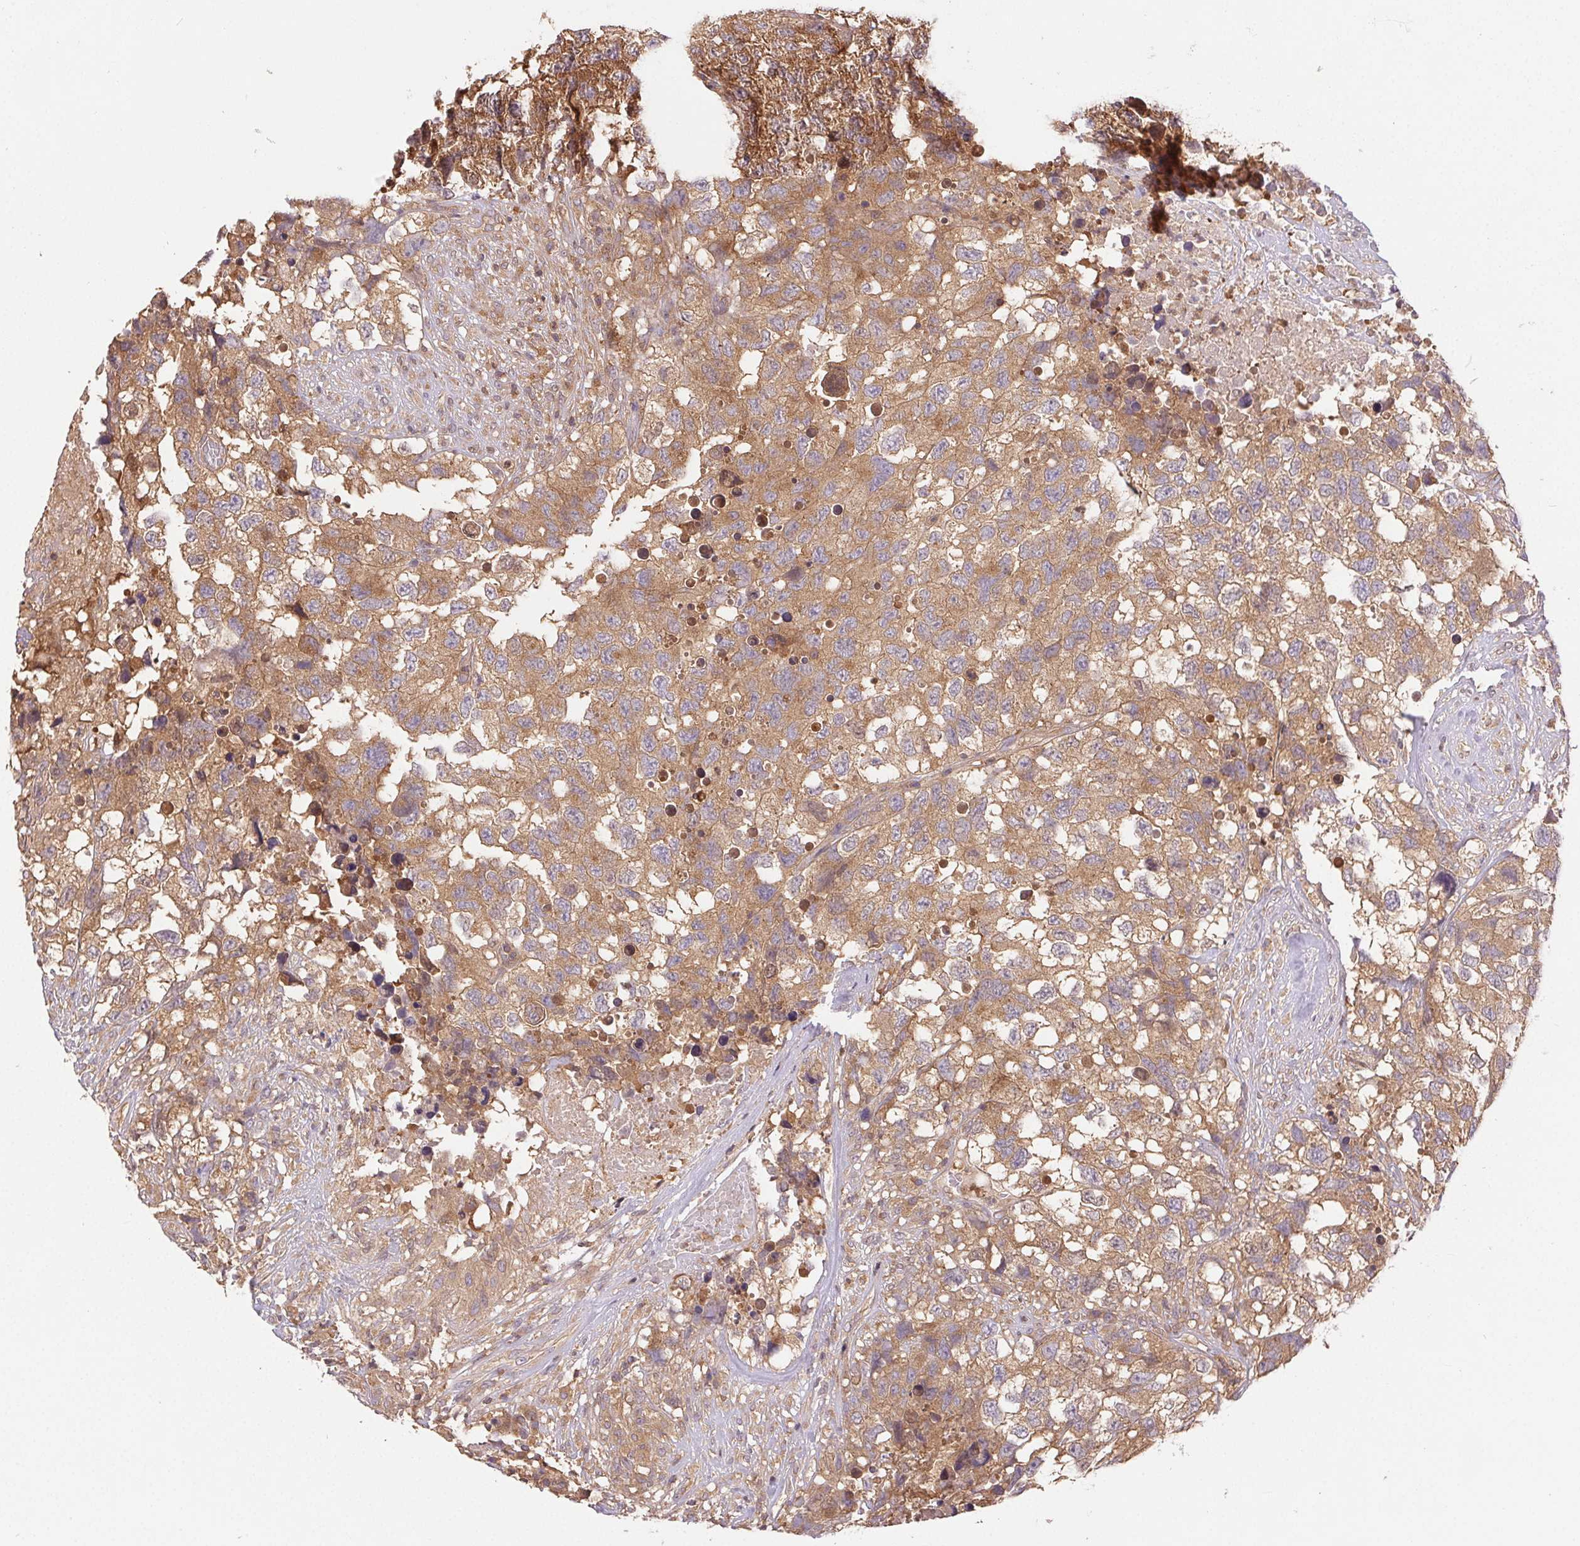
{"staining": {"intensity": "moderate", "quantity": ">75%", "location": "cytoplasmic/membranous"}, "tissue": "testis cancer", "cell_type": "Tumor cells", "image_type": "cancer", "snomed": [{"axis": "morphology", "description": "Carcinoma, Embryonal, NOS"}, {"axis": "topography", "description": "Testis"}], "caption": "A high-resolution histopathology image shows immunohistochemistry (IHC) staining of testis embryonal carcinoma, which displays moderate cytoplasmic/membranous staining in approximately >75% of tumor cells. Using DAB (brown) and hematoxylin (blue) stains, captured at high magnification using brightfield microscopy.", "gene": "GDI2", "patient": {"sex": "male", "age": 83}}